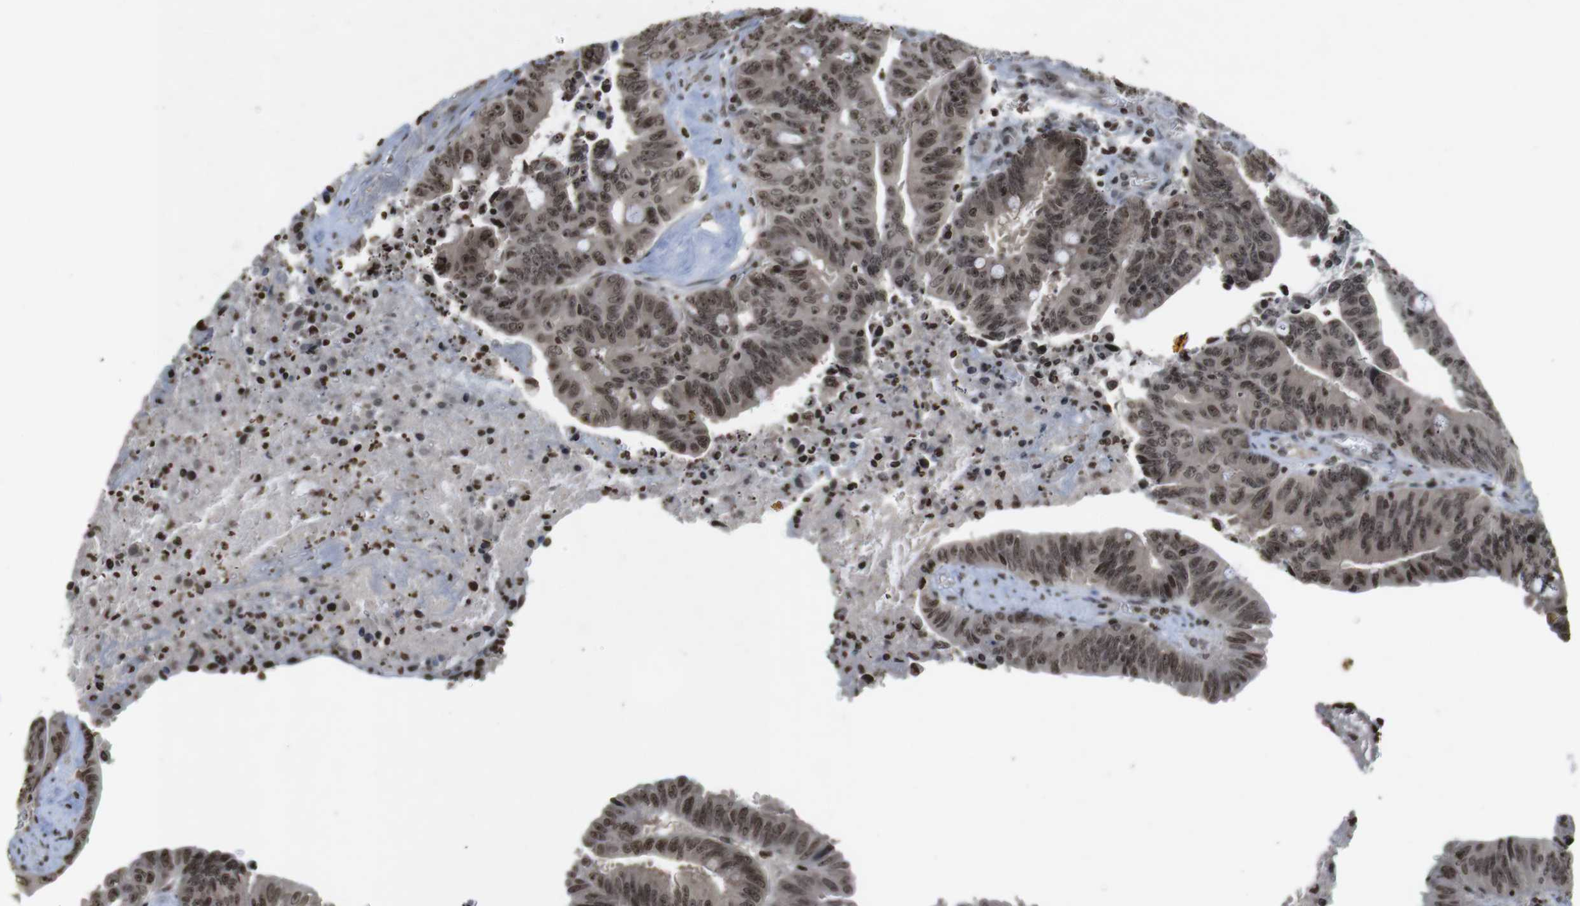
{"staining": {"intensity": "moderate", "quantity": ">75%", "location": "cytoplasmic/membranous,nuclear"}, "tissue": "colorectal cancer", "cell_type": "Tumor cells", "image_type": "cancer", "snomed": [{"axis": "morphology", "description": "Adenocarcinoma, NOS"}, {"axis": "topography", "description": "Colon"}], "caption": "IHC staining of adenocarcinoma (colorectal), which shows medium levels of moderate cytoplasmic/membranous and nuclear expression in approximately >75% of tumor cells indicating moderate cytoplasmic/membranous and nuclear protein positivity. The staining was performed using DAB (3,3'-diaminobenzidine) (brown) for protein detection and nuclei were counterstained in hematoxylin (blue).", "gene": "FOXA3", "patient": {"sex": "male", "age": 45}}